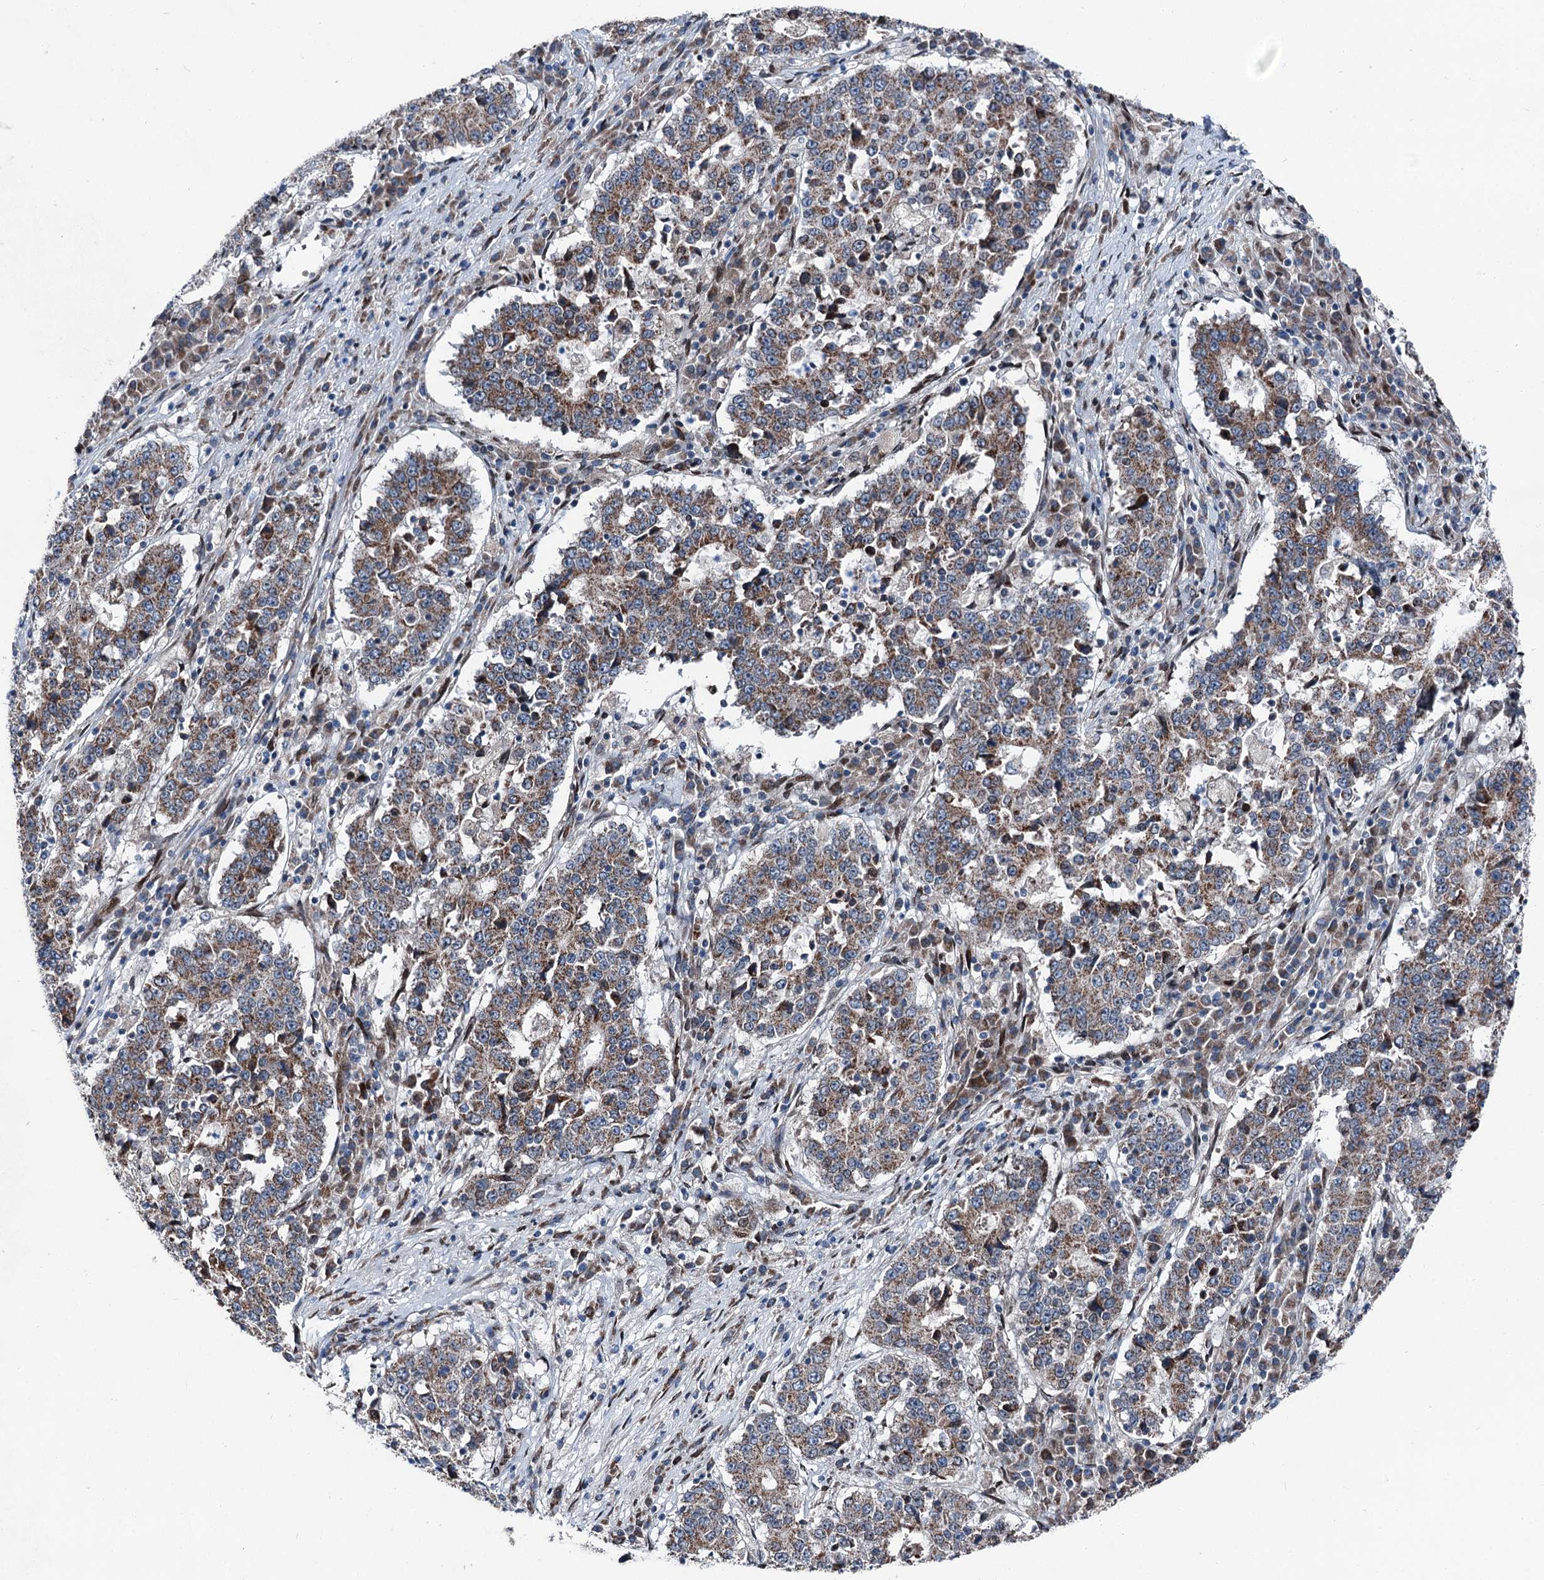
{"staining": {"intensity": "moderate", "quantity": ">75%", "location": "cytoplasmic/membranous"}, "tissue": "stomach cancer", "cell_type": "Tumor cells", "image_type": "cancer", "snomed": [{"axis": "morphology", "description": "Adenocarcinoma, NOS"}, {"axis": "topography", "description": "Stomach"}], "caption": "Tumor cells demonstrate medium levels of moderate cytoplasmic/membranous expression in about >75% of cells in stomach cancer. The protein is stained brown, and the nuclei are stained in blue (DAB (3,3'-diaminobenzidine) IHC with brightfield microscopy, high magnification).", "gene": "MRPL14", "patient": {"sex": "male", "age": 59}}